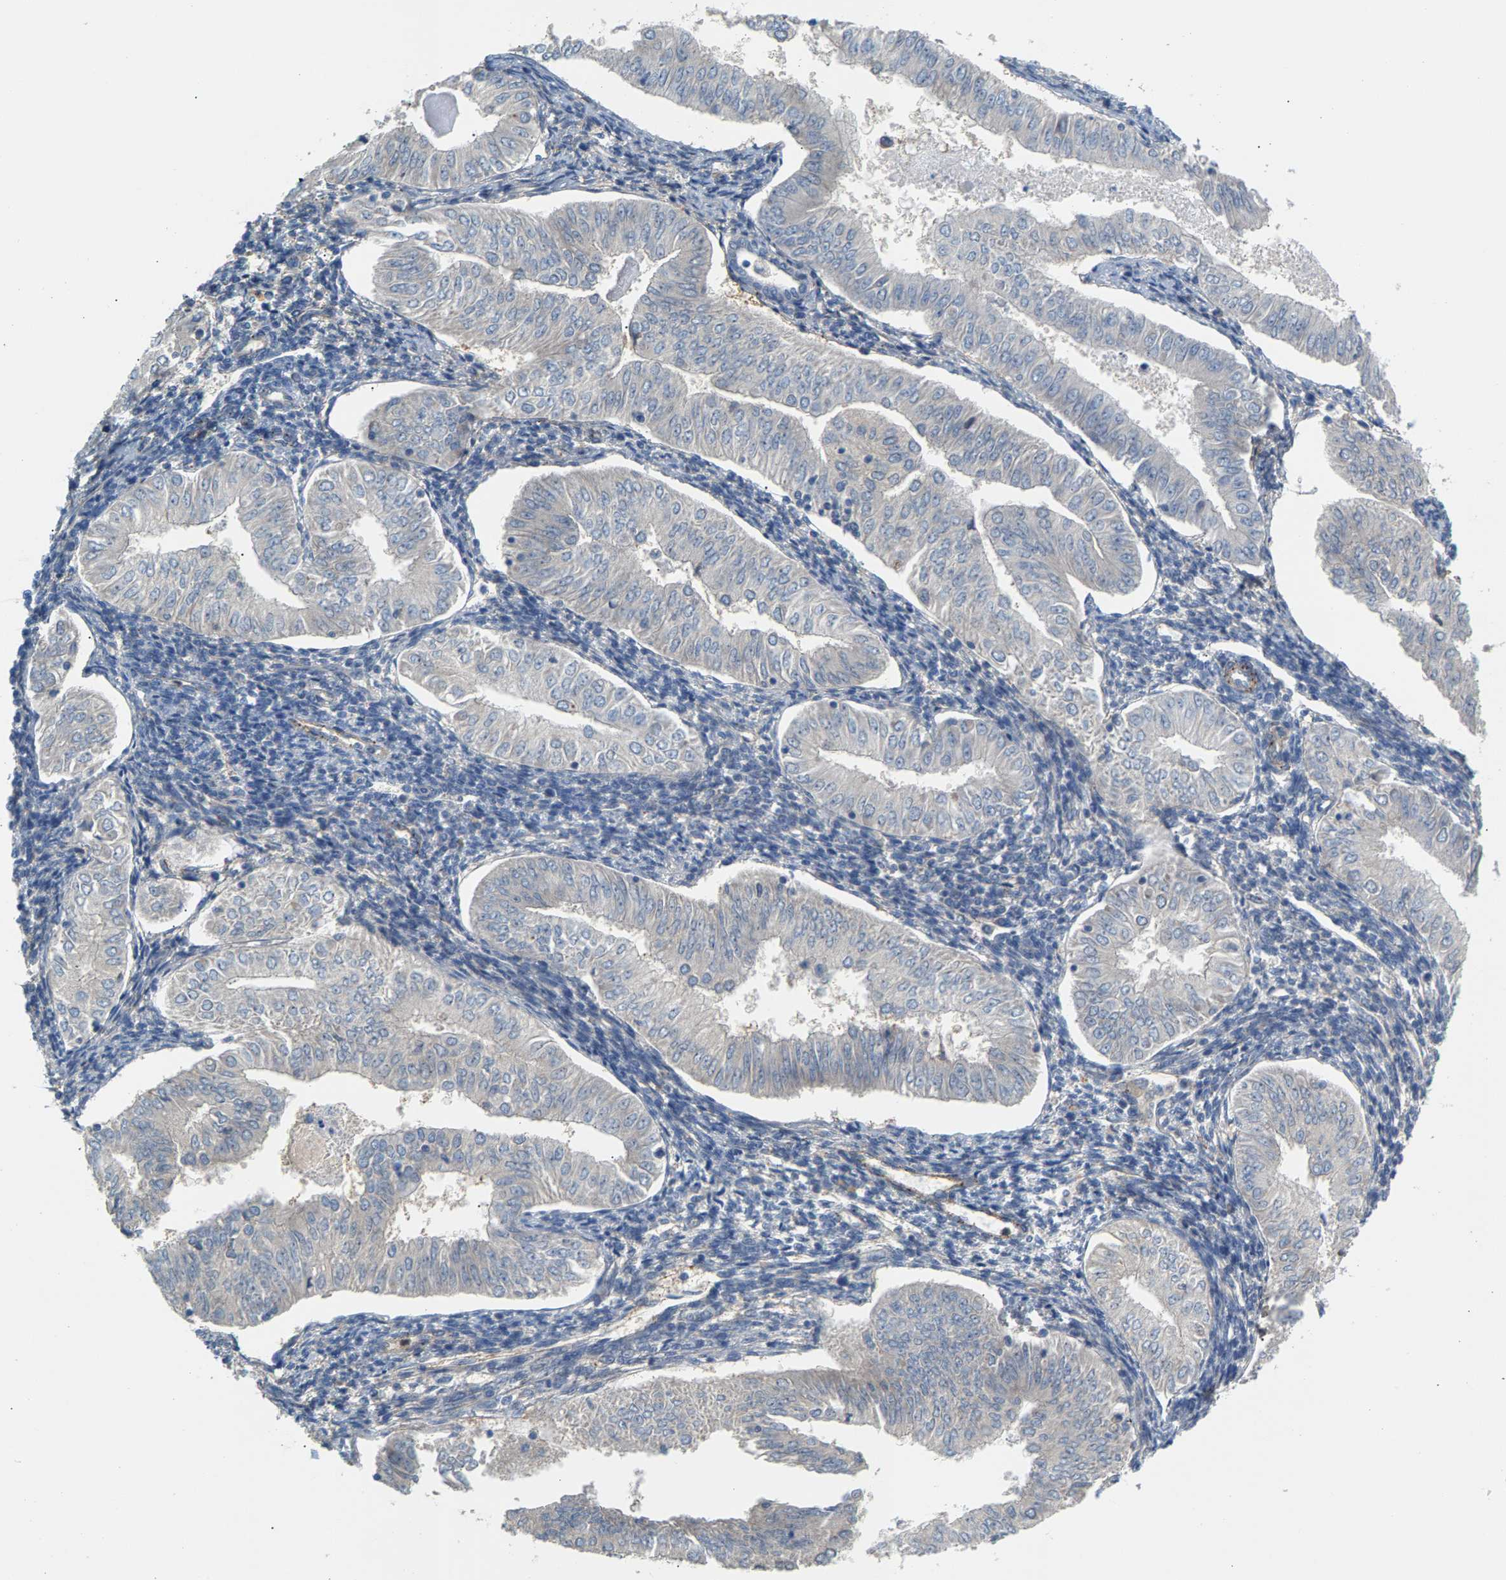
{"staining": {"intensity": "negative", "quantity": "none", "location": "none"}, "tissue": "endometrial cancer", "cell_type": "Tumor cells", "image_type": "cancer", "snomed": [{"axis": "morphology", "description": "Normal tissue, NOS"}, {"axis": "morphology", "description": "Adenocarcinoma, NOS"}, {"axis": "topography", "description": "Endometrium"}], "caption": "Tumor cells show no significant protein positivity in endometrial cancer.", "gene": "KRTAP27-1", "patient": {"sex": "female", "age": 53}}